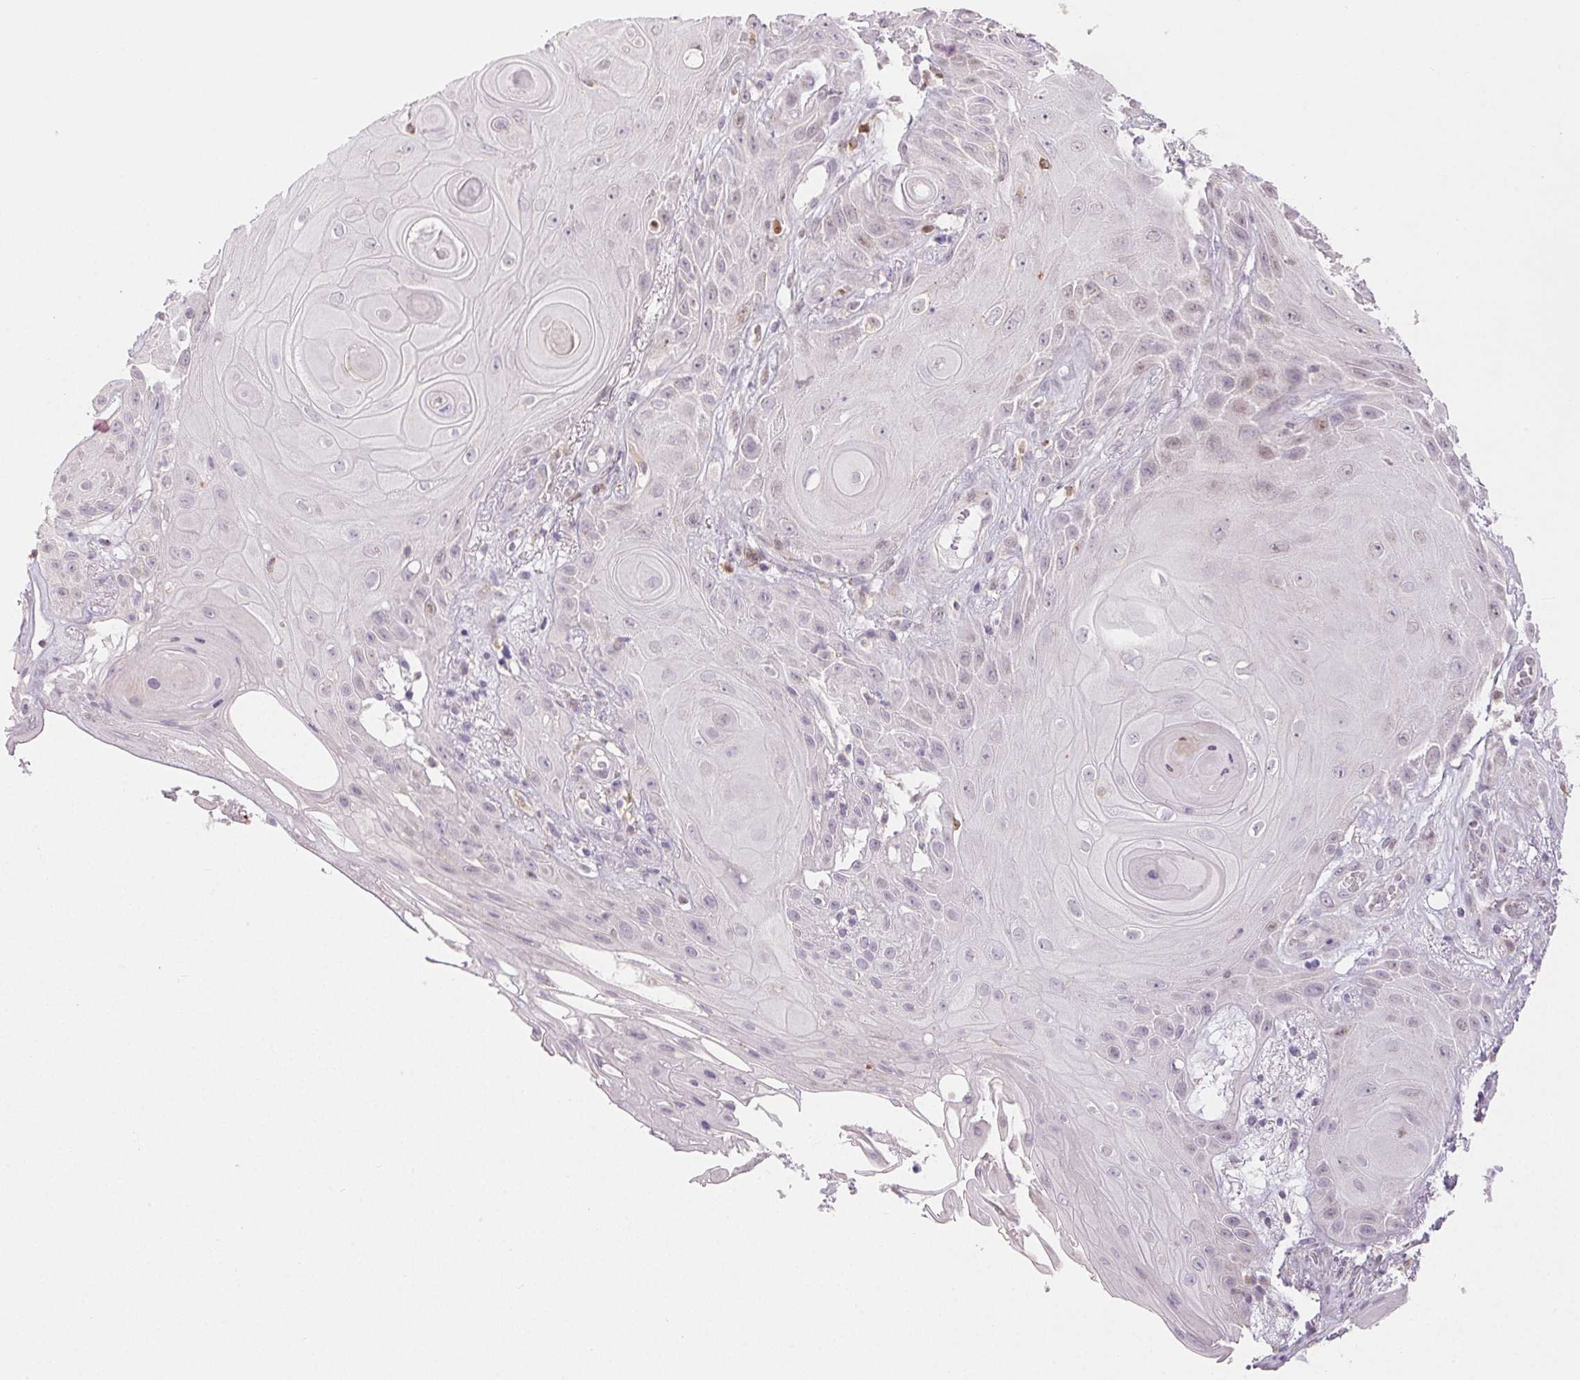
{"staining": {"intensity": "negative", "quantity": "none", "location": "none"}, "tissue": "skin cancer", "cell_type": "Tumor cells", "image_type": "cancer", "snomed": [{"axis": "morphology", "description": "Squamous cell carcinoma, NOS"}, {"axis": "topography", "description": "Skin"}], "caption": "Tumor cells are negative for protein expression in human squamous cell carcinoma (skin).", "gene": "RPGRIP1", "patient": {"sex": "male", "age": 62}}